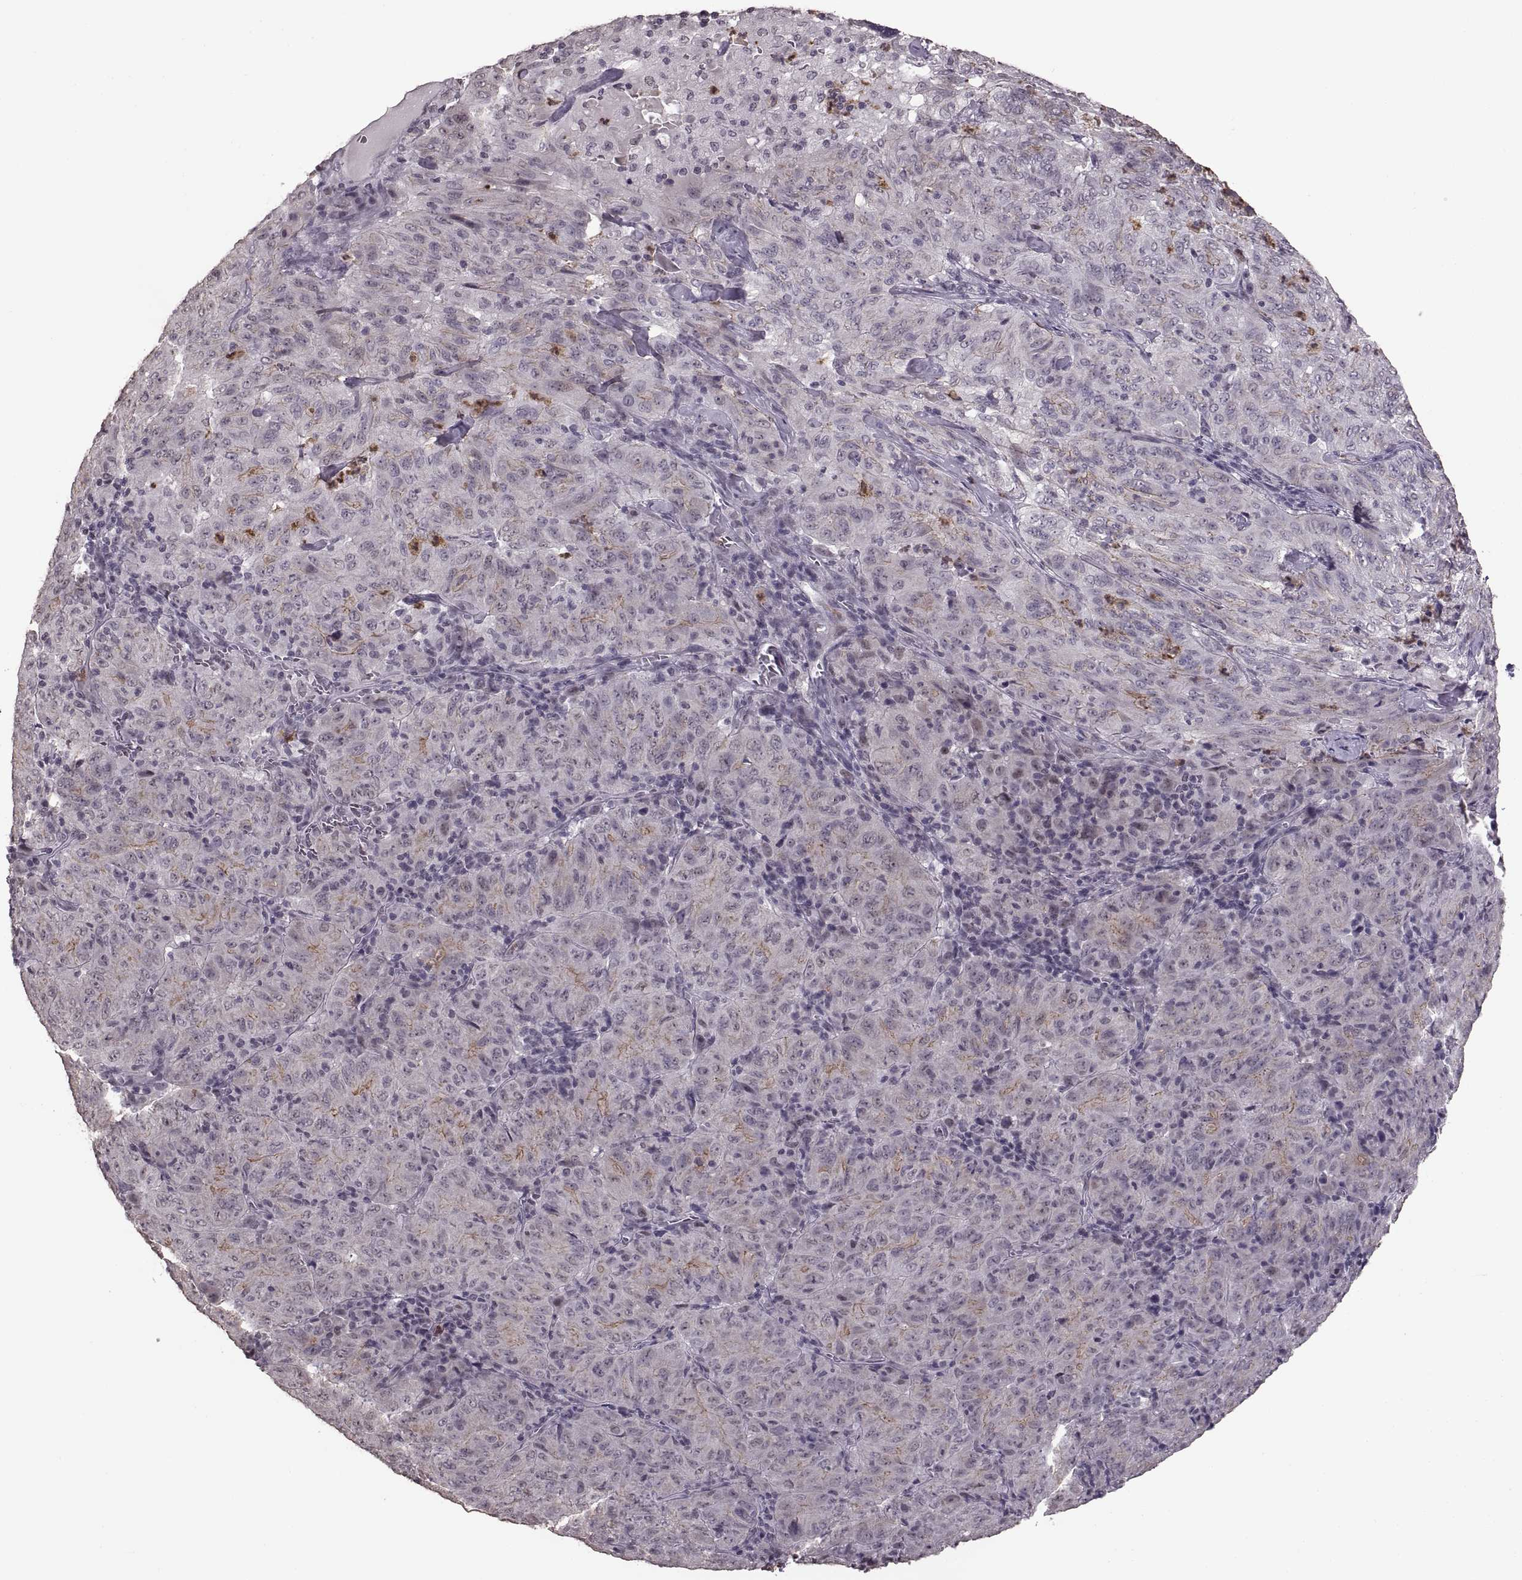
{"staining": {"intensity": "negative", "quantity": "none", "location": "none"}, "tissue": "pancreatic cancer", "cell_type": "Tumor cells", "image_type": "cancer", "snomed": [{"axis": "morphology", "description": "Adenocarcinoma, NOS"}, {"axis": "topography", "description": "Pancreas"}], "caption": "There is no significant staining in tumor cells of pancreatic cancer.", "gene": "PALS1", "patient": {"sex": "male", "age": 63}}